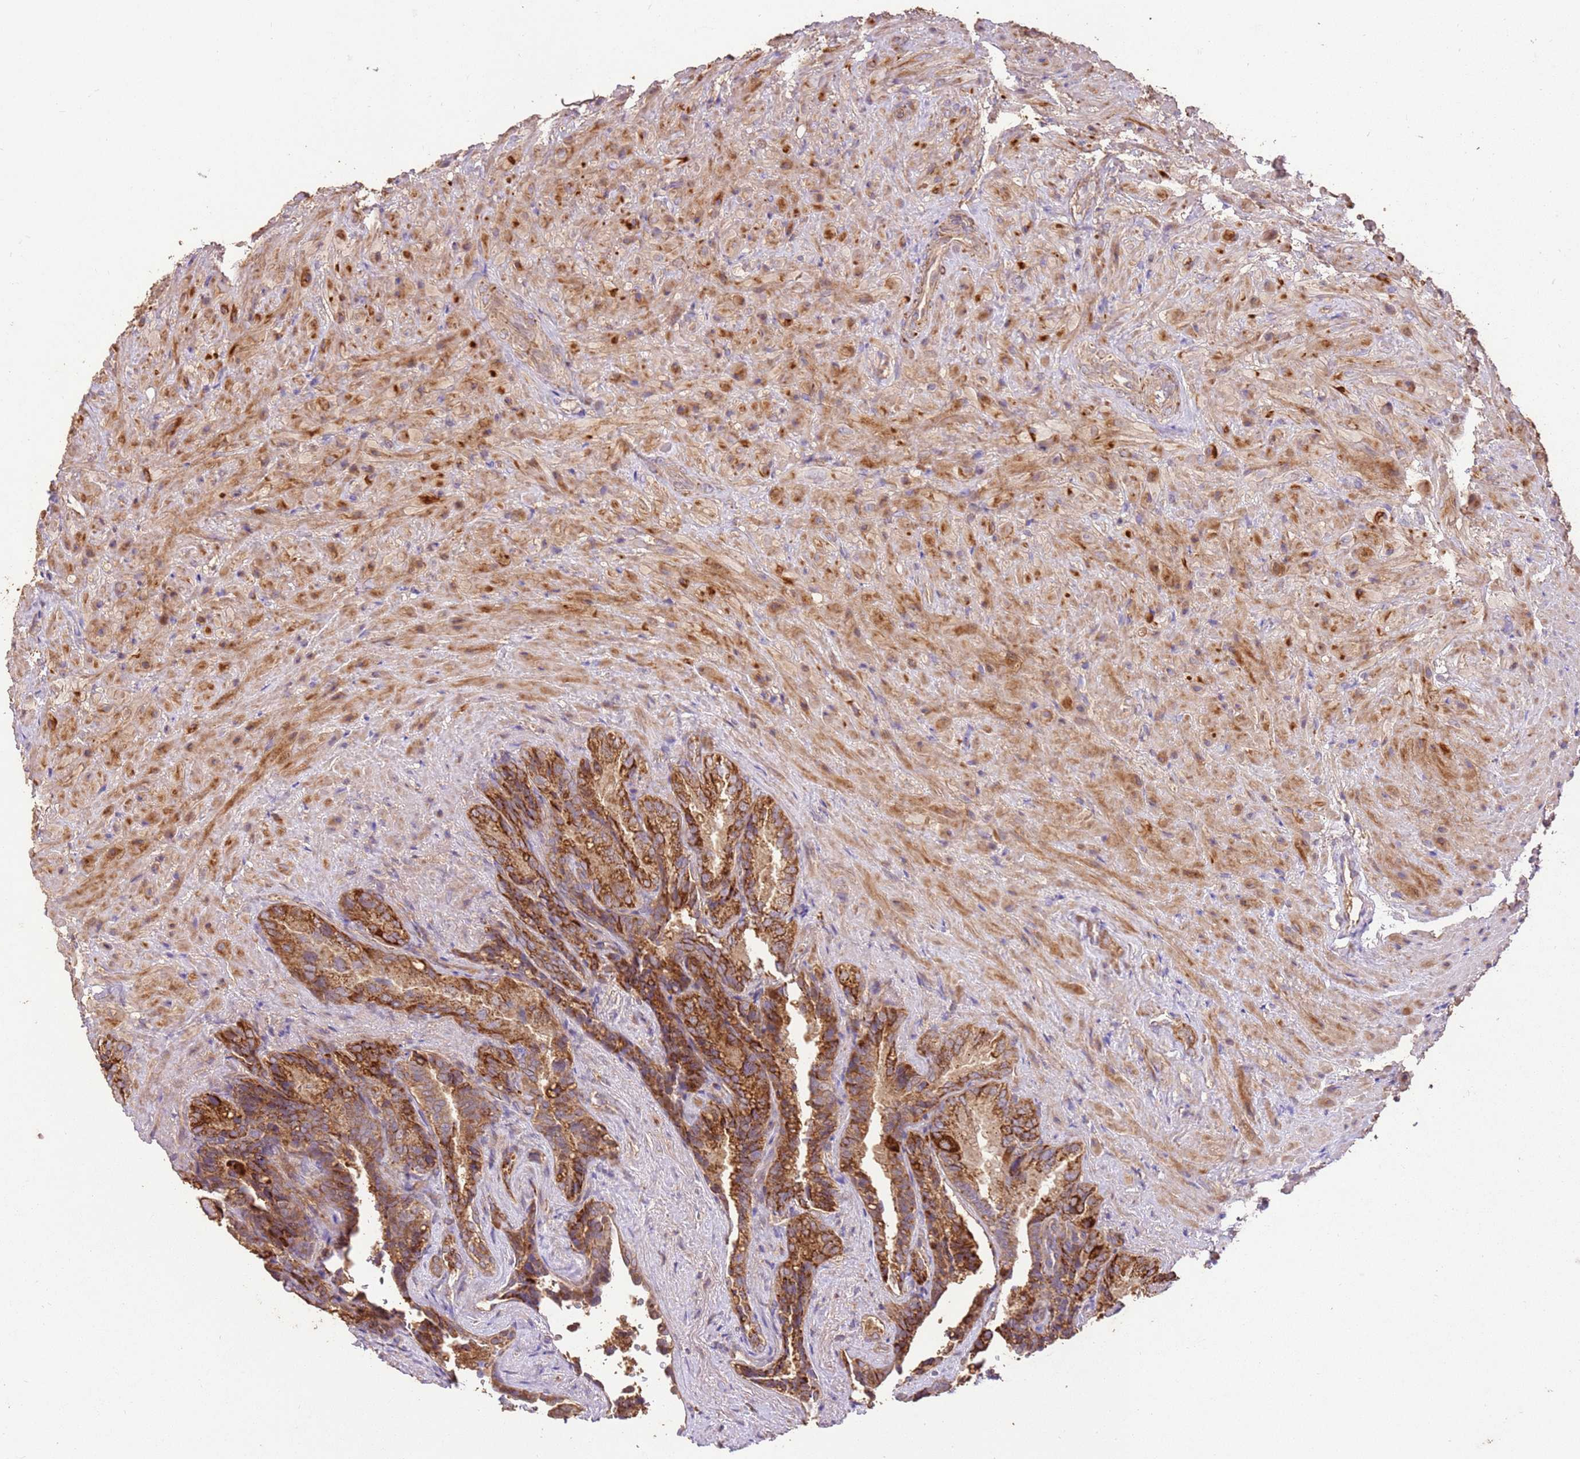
{"staining": {"intensity": "strong", "quantity": ">75%", "location": "cytoplasmic/membranous"}, "tissue": "seminal vesicle", "cell_type": "Glandular cells", "image_type": "normal", "snomed": [{"axis": "morphology", "description": "Normal tissue, NOS"}, {"axis": "topography", "description": "Seminal veicle"}], "caption": "A brown stain shows strong cytoplasmic/membranous expression of a protein in glandular cells of benign human seminal vesicle. (Stains: DAB in brown, nuclei in blue, Microscopy: brightfield microscopy at high magnification).", "gene": "LRRC28", "patient": {"sex": "male", "age": 62}}